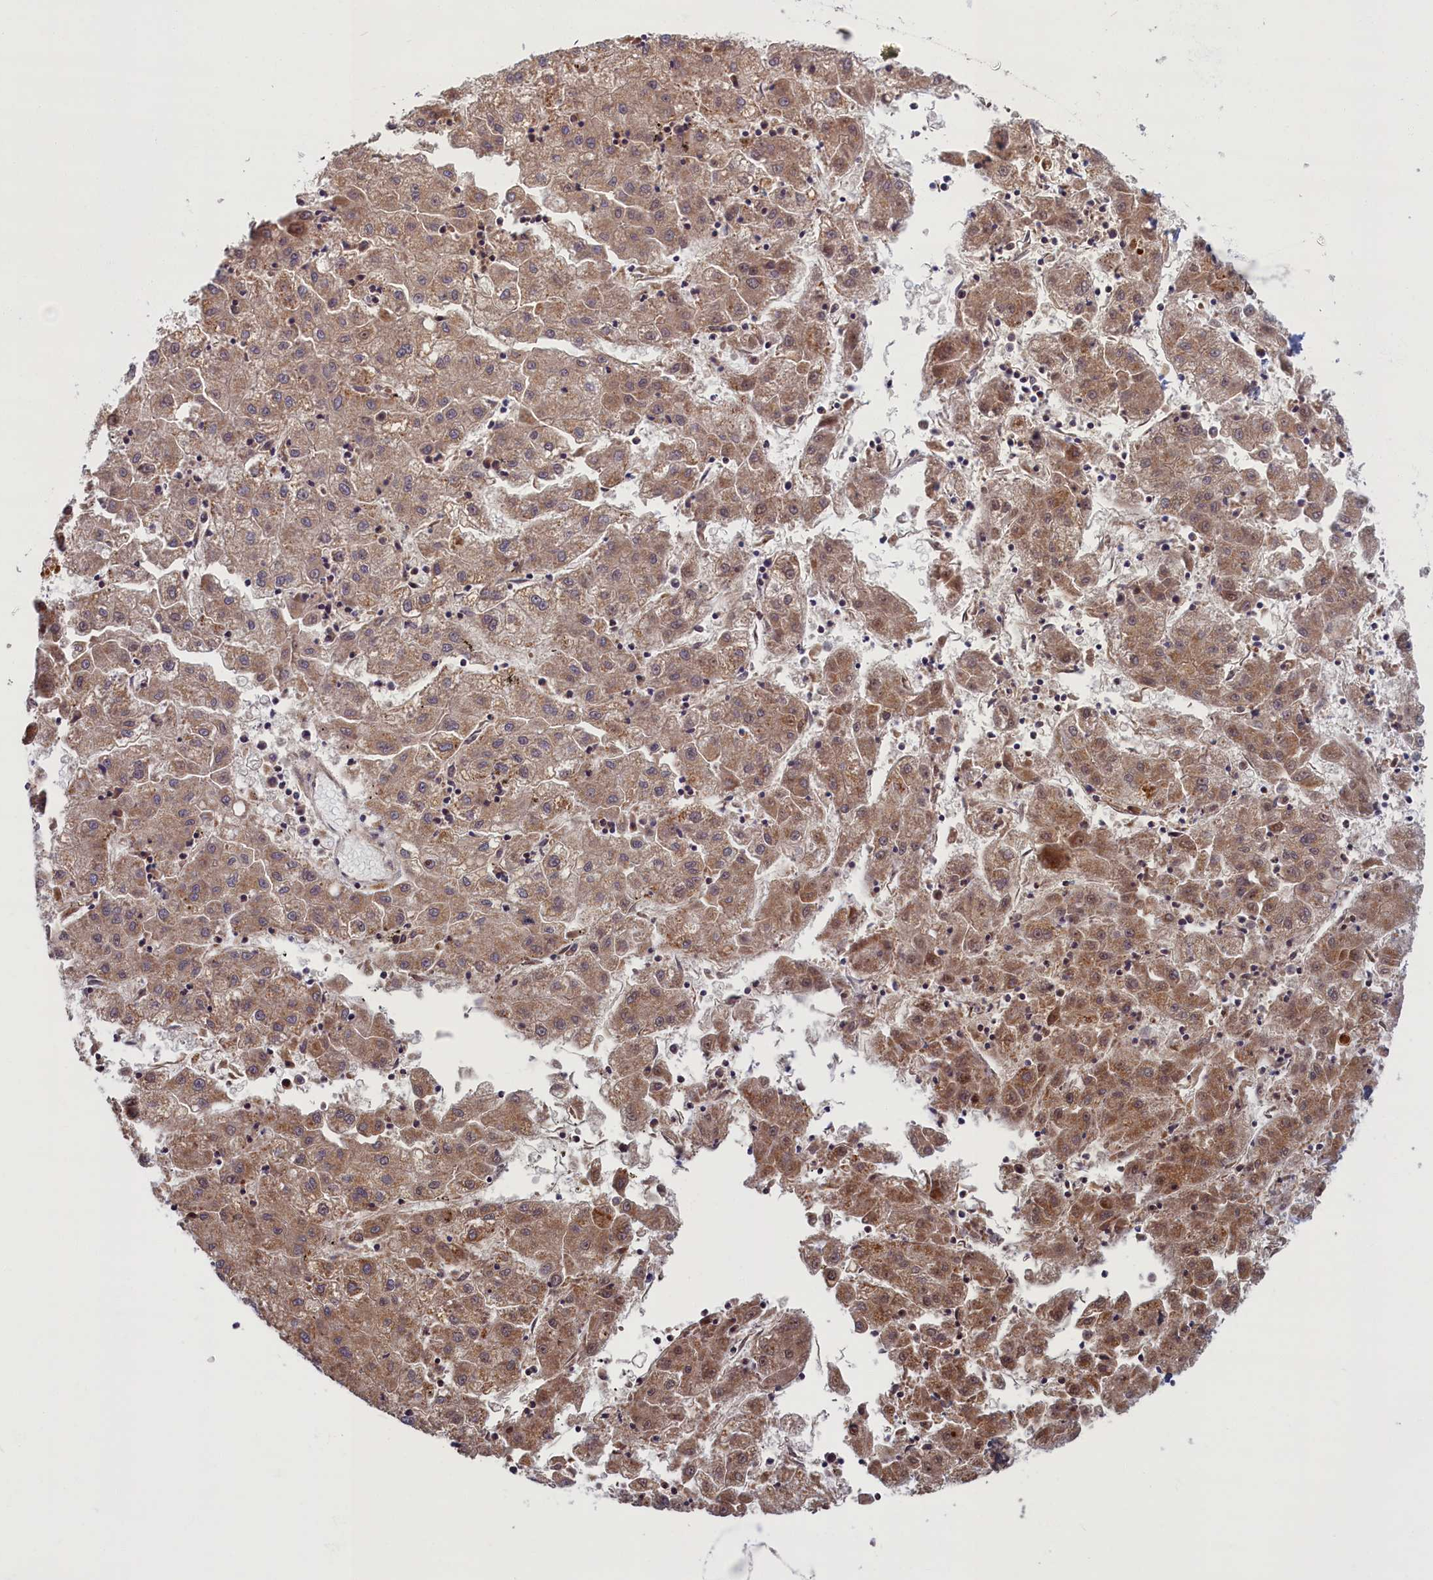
{"staining": {"intensity": "weak", "quantity": ">75%", "location": "cytoplasmic/membranous"}, "tissue": "liver cancer", "cell_type": "Tumor cells", "image_type": "cancer", "snomed": [{"axis": "morphology", "description": "Carcinoma, Hepatocellular, NOS"}, {"axis": "topography", "description": "Liver"}], "caption": "Human hepatocellular carcinoma (liver) stained with a protein marker demonstrates weak staining in tumor cells.", "gene": "PLA2G10", "patient": {"sex": "male", "age": 72}}